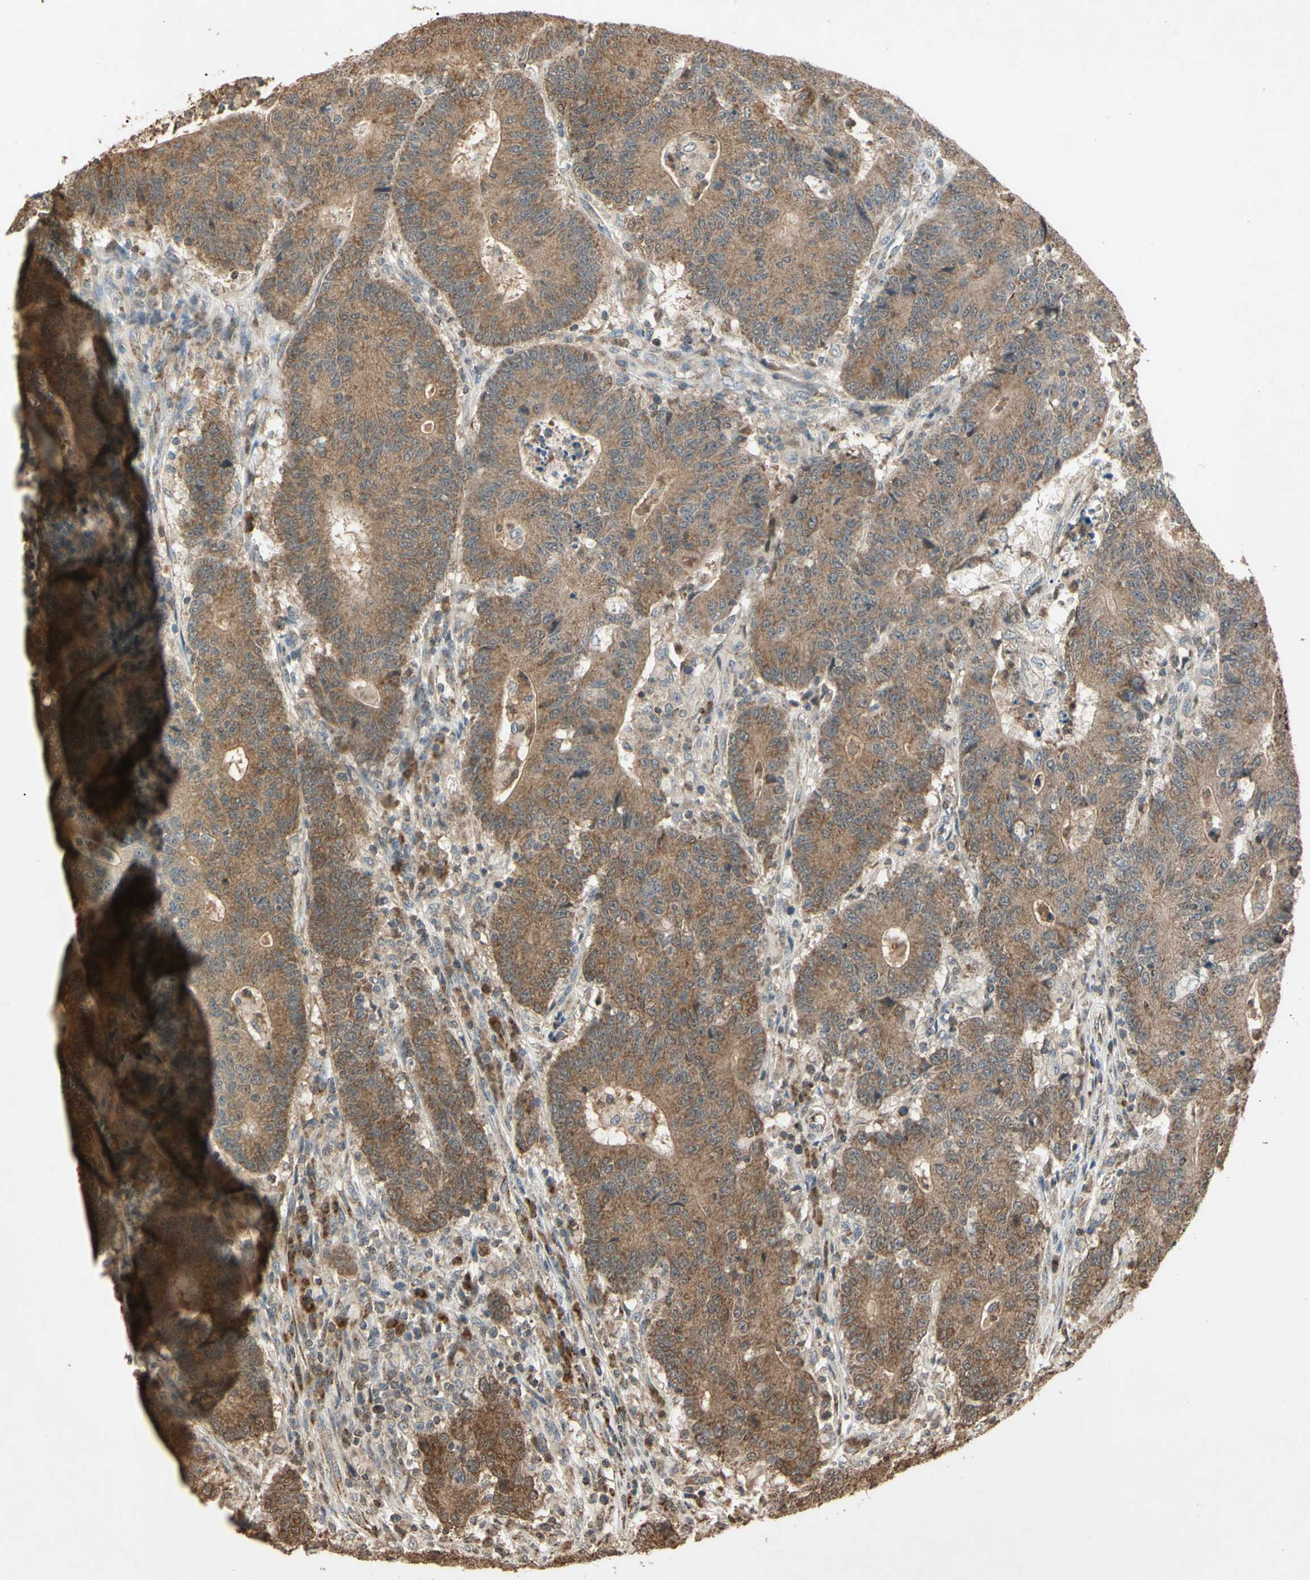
{"staining": {"intensity": "moderate", "quantity": ">75%", "location": "cytoplasmic/membranous"}, "tissue": "colorectal cancer", "cell_type": "Tumor cells", "image_type": "cancer", "snomed": [{"axis": "morphology", "description": "Normal tissue, NOS"}, {"axis": "morphology", "description": "Adenocarcinoma, NOS"}, {"axis": "topography", "description": "Colon"}], "caption": "Human adenocarcinoma (colorectal) stained with a brown dye reveals moderate cytoplasmic/membranous positive positivity in about >75% of tumor cells.", "gene": "PRDX5", "patient": {"sex": "female", "age": 75}}